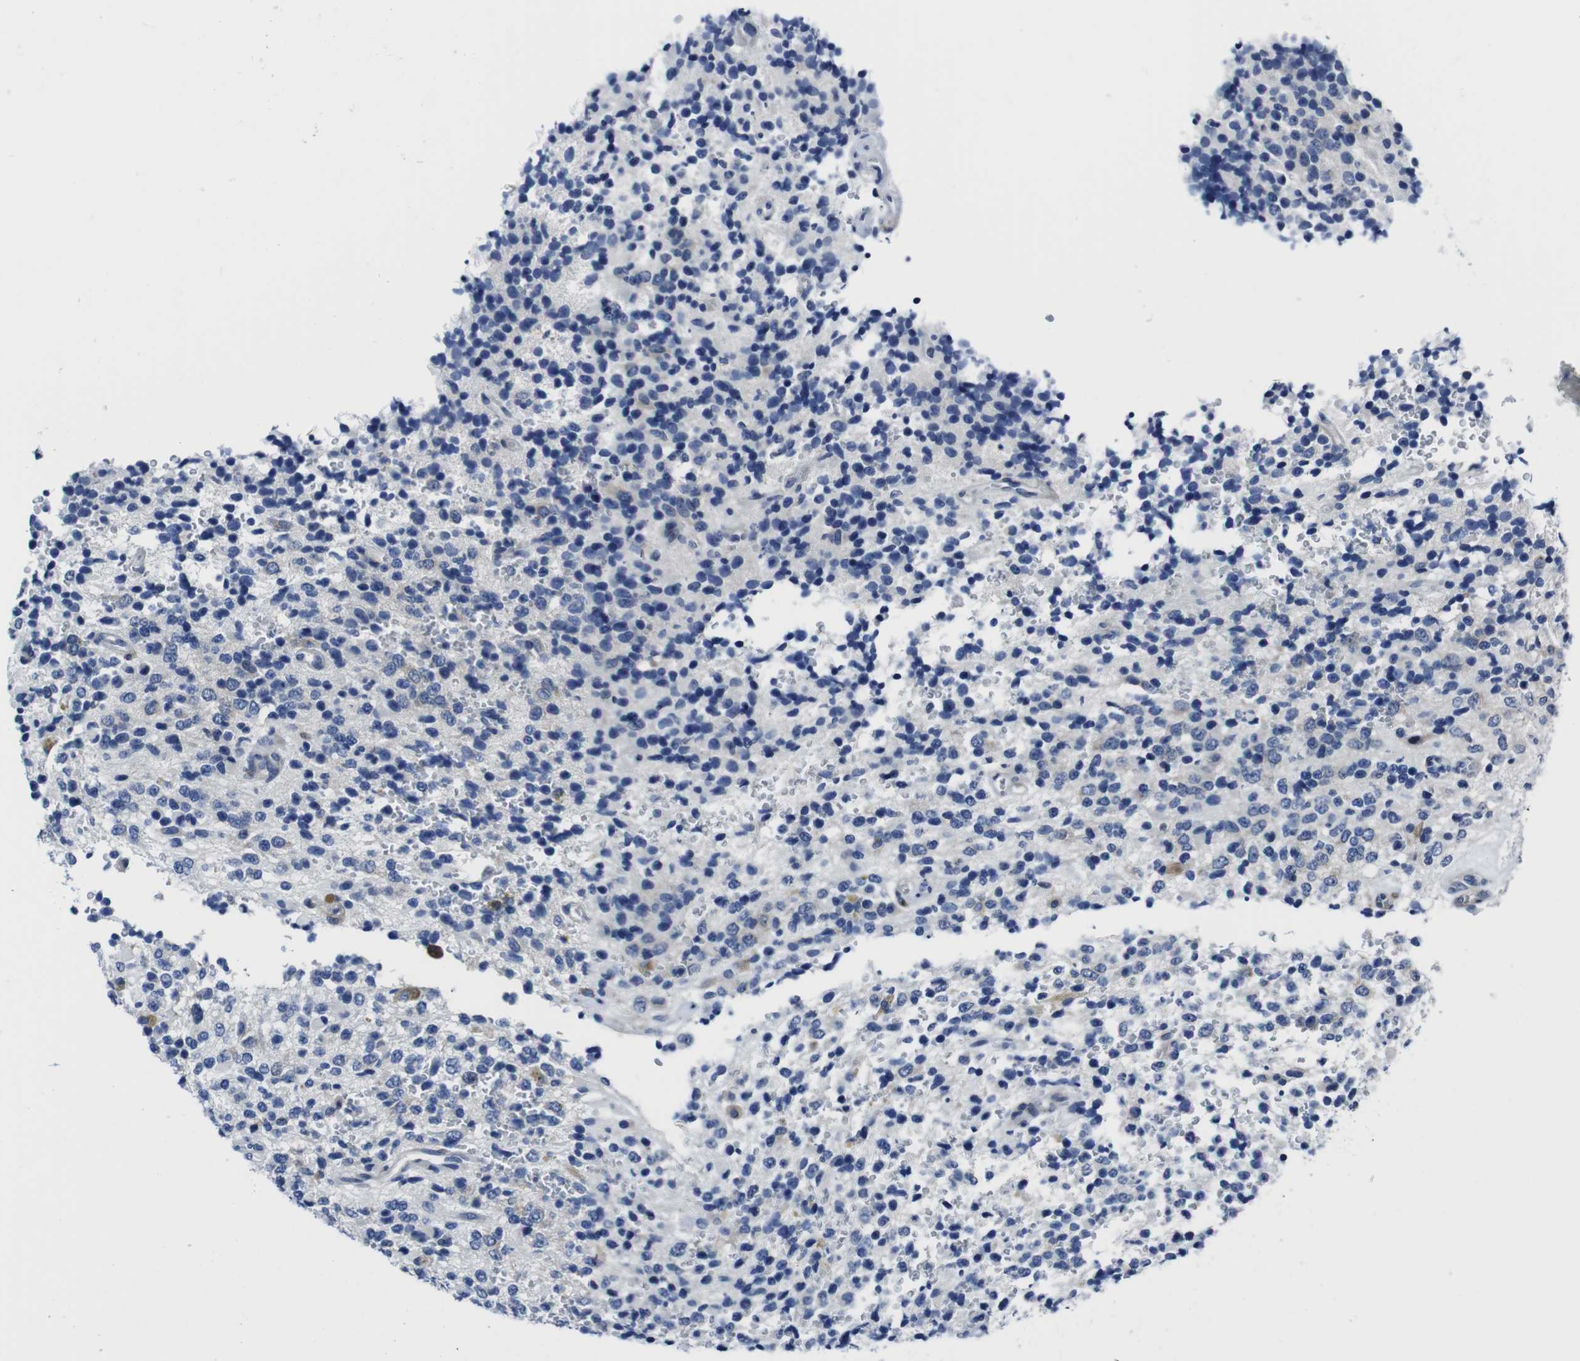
{"staining": {"intensity": "negative", "quantity": "none", "location": "none"}, "tissue": "glioma", "cell_type": "Tumor cells", "image_type": "cancer", "snomed": [{"axis": "morphology", "description": "Glioma, malignant, High grade"}, {"axis": "topography", "description": "pancreas cauda"}], "caption": "High magnification brightfield microscopy of malignant high-grade glioma stained with DAB (3,3'-diaminobenzidine) (brown) and counterstained with hematoxylin (blue): tumor cells show no significant expression.", "gene": "EIF4A1", "patient": {"sex": "male", "age": 60}}